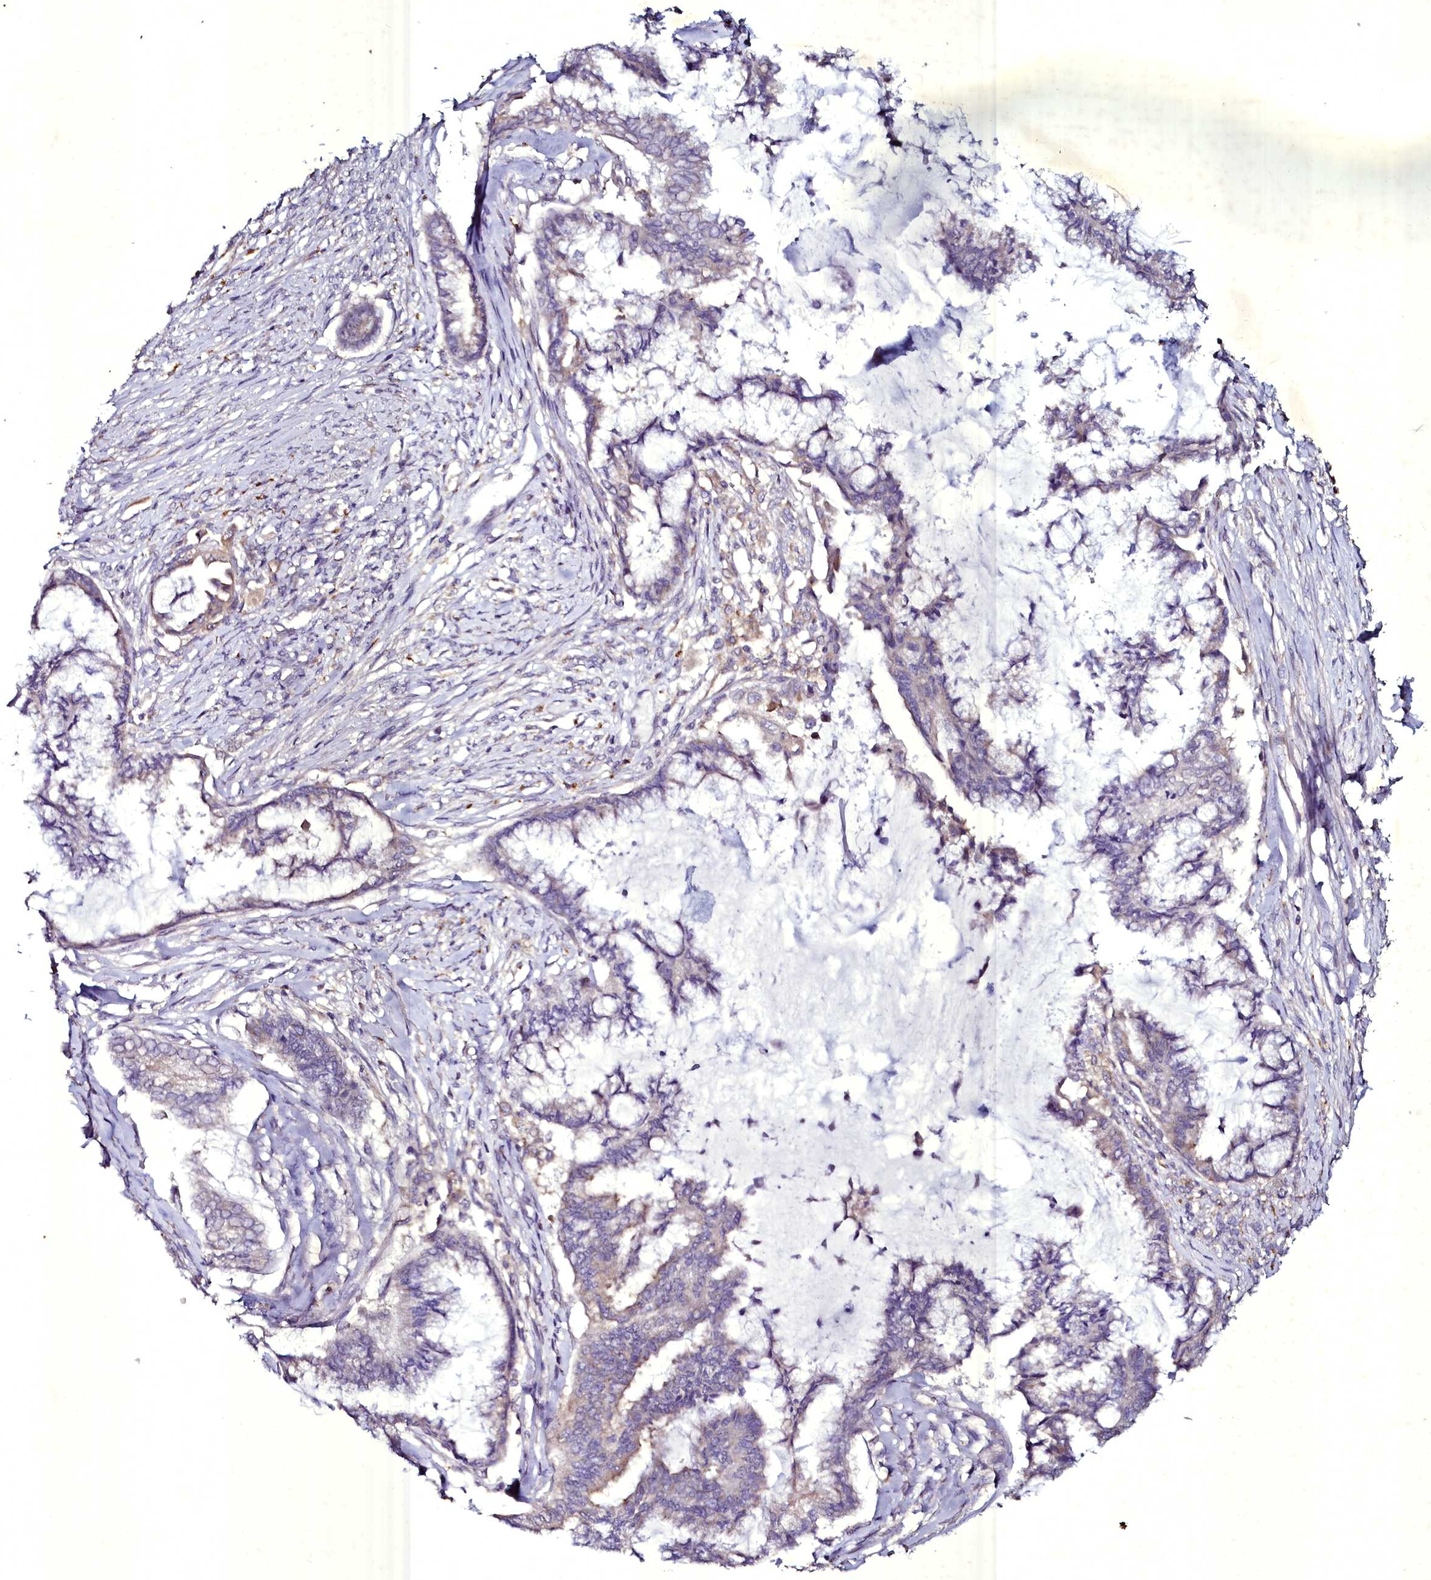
{"staining": {"intensity": "weak", "quantity": "<25%", "location": "cytoplasmic/membranous"}, "tissue": "endometrial cancer", "cell_type": "Tumor cells", "image_type": "cancer", "snomed": [{"axis": "morphology", "description": "Adenocarcinoma, NOS"}, {"axis": "topography", "description": "Endometrium"}], "caption": "Tumor cells are negative for brown protein staining in endometrial cancer (adenocarcinoma).", "gene": "SELENOT", "patient": {"sex": "female", "age": 86}}